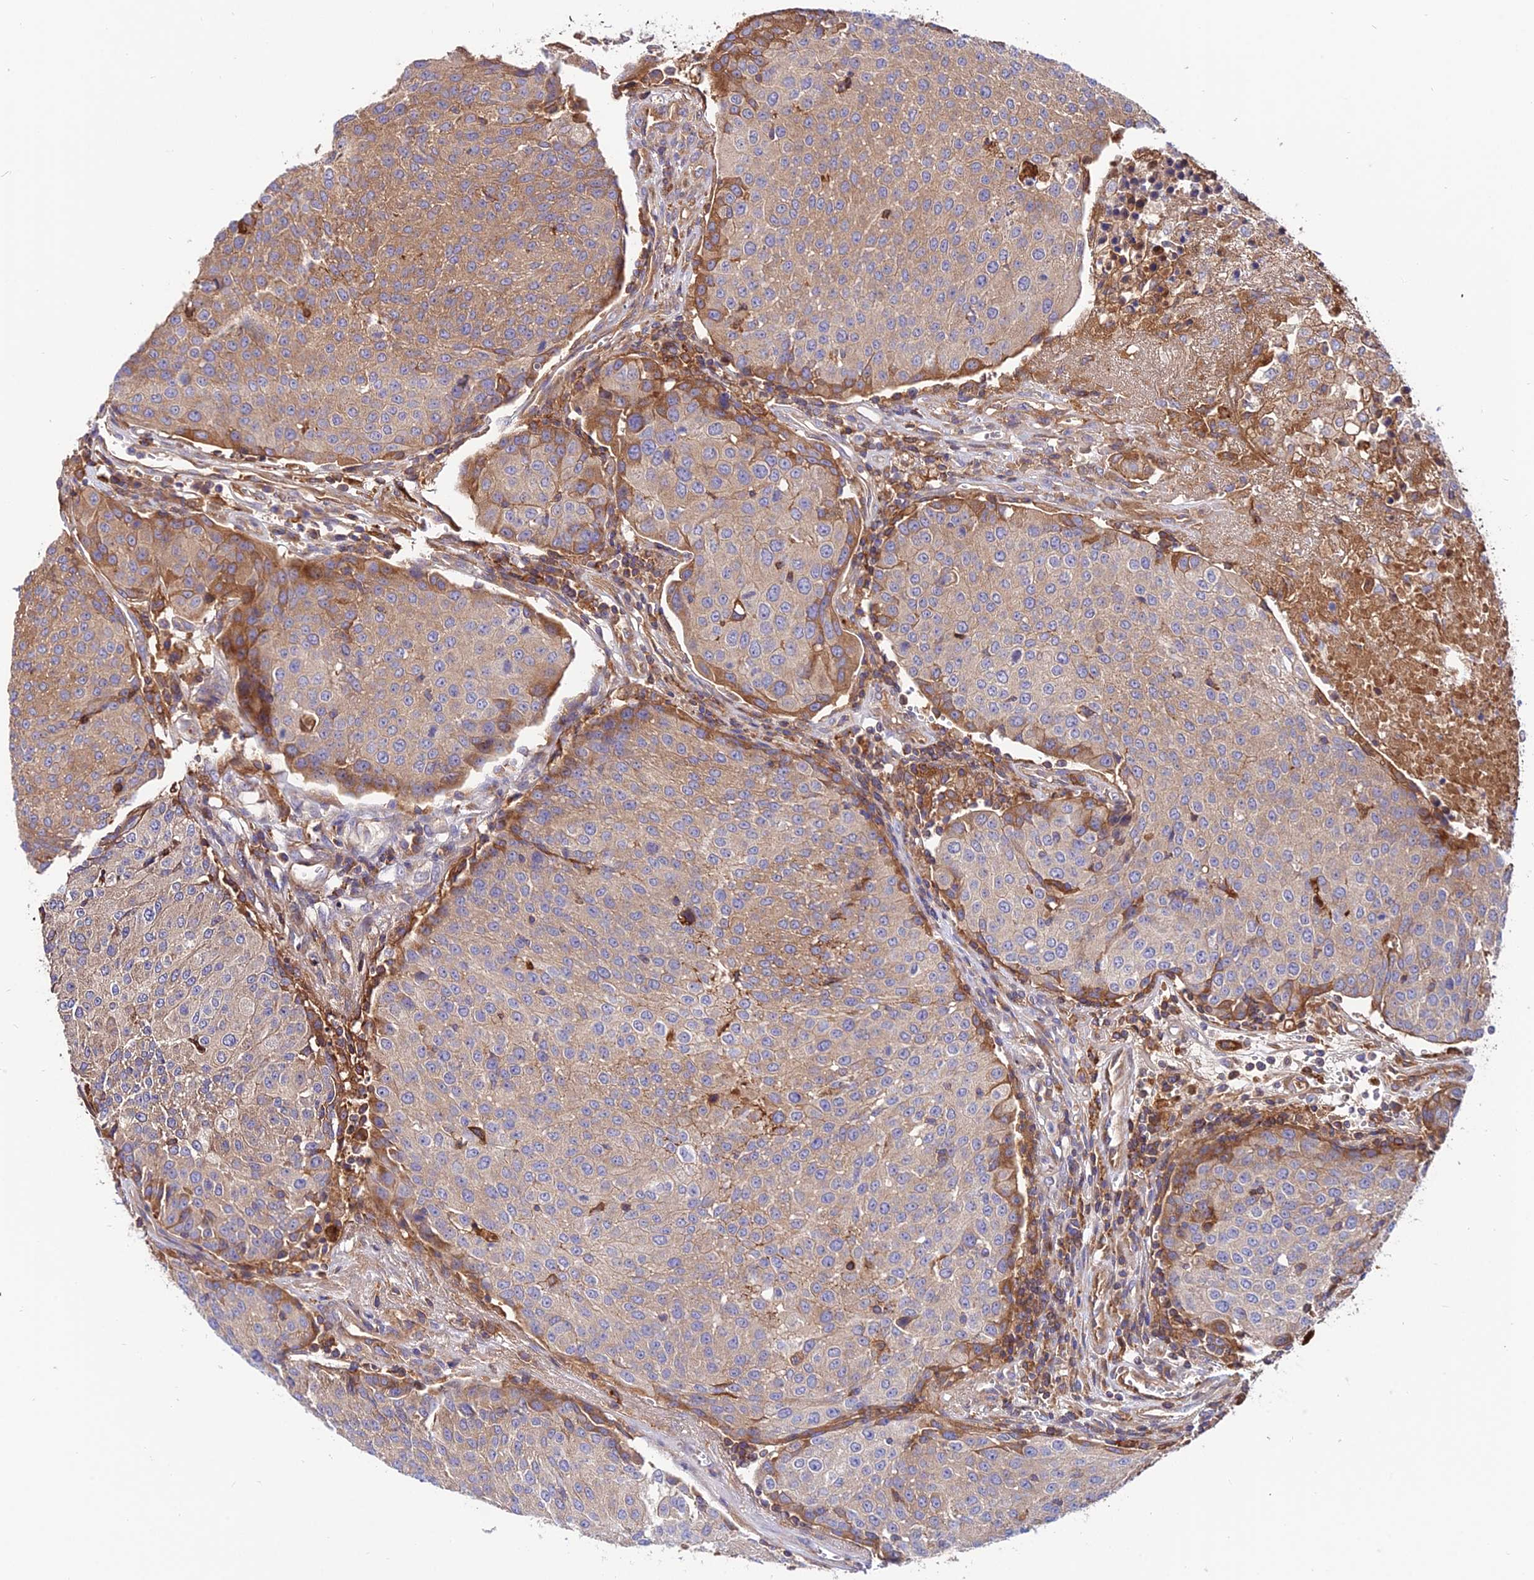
{"staining": {"intensity": "moderate", "quantity": "25%-75%", "location": "cytoplasmic/membranous"}, "tissue": "urothelial cancer", "cell_type": "Tumor cells", "image_type": "cancer", "snomed": [{"axis": "morphology", "description": "Urothelial carcinoma, High grade"}, {"axis": "topography", "description": "Urinary bladder"}], "caption": "Human urothelial cancer stained for a protein (brown) displays moderate cytoplasmic/membranous positive staining in about 25%-75% of tumor cells.", "gene": "PYM1", "patient": {"sex": "female", "age": 85}}